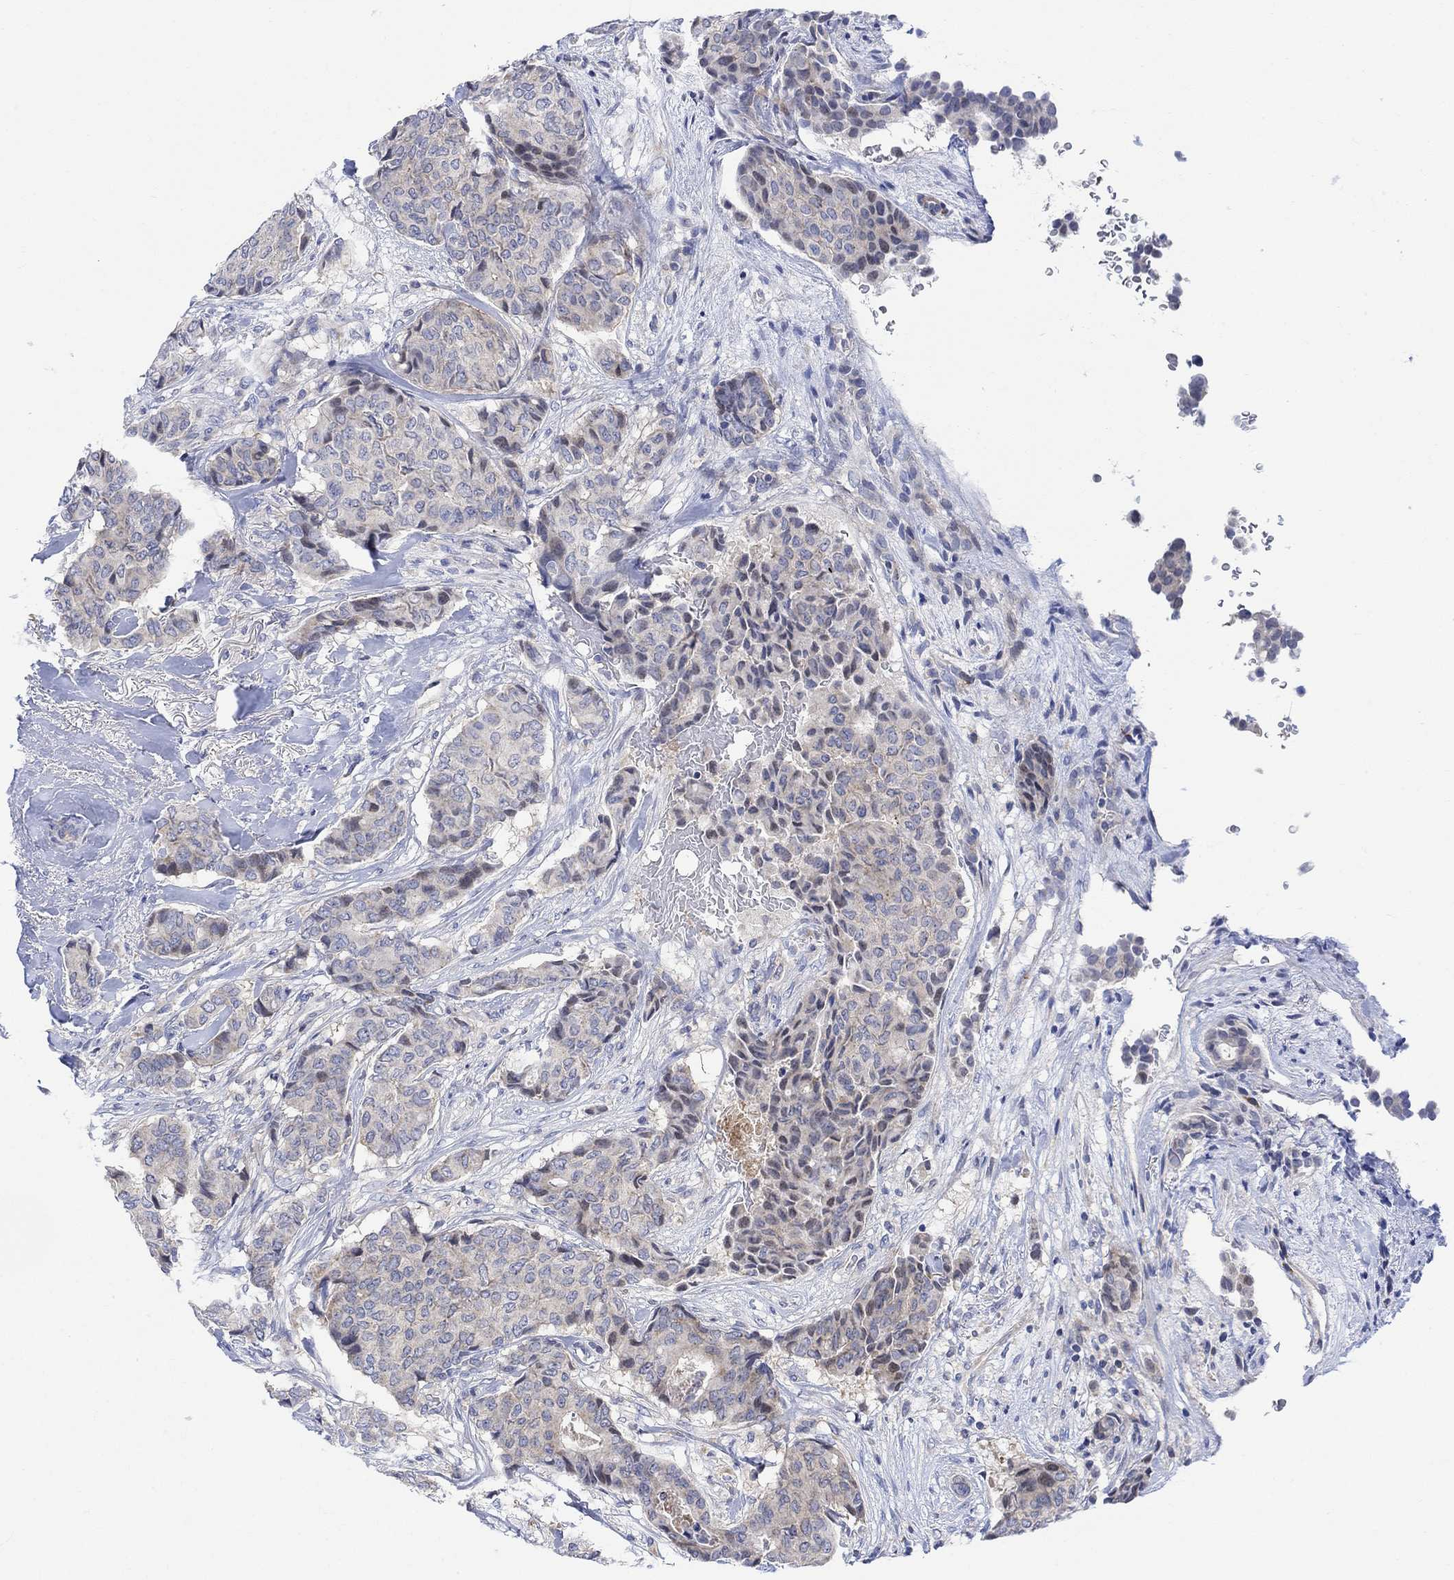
{"staining": {"intensity": "weak", "quantity": "25%-75%", "location": "cytoplasmic/membranous"}, "tissue": "breast cancer", "cell_type": "Tumor cells", "image_type": "cancer", "snomed": [{"axis": "morphology", "description": "Duct carcinoma"}, {"axis": "topography", "description": "Breast"}], "caption": "A photomicrograph of breast invasive ductal carcinoma stained for a protein displays weak cytoplasmic/membranous brown staining in tumor cells.", "gene": "ARSK", "patient": {"sex": "female", "age": 75}}